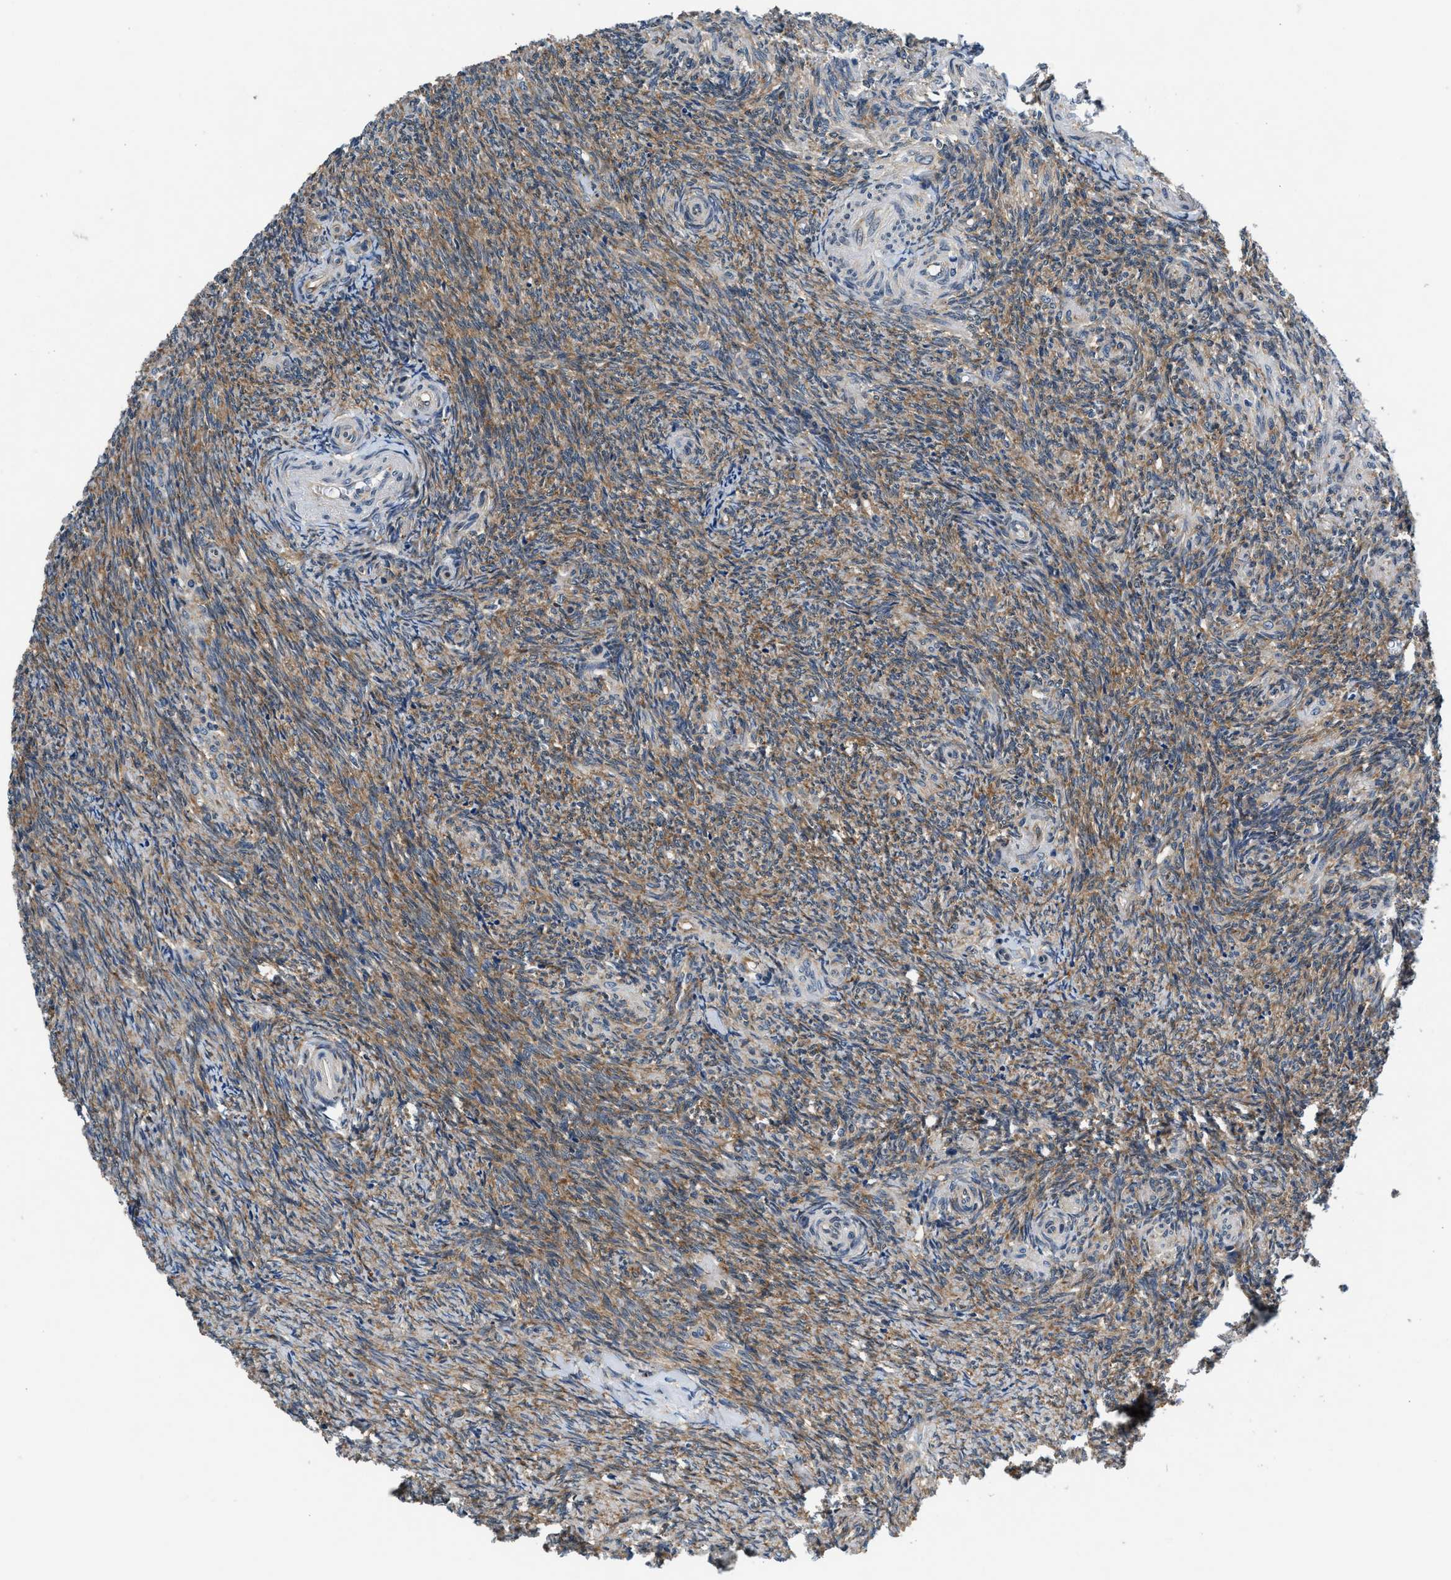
{"staining": {"intensity": "weak", "quantity": "25%-75%", "location": "cytoplasmic/membranous"}, "tissue": "ovary", "cell_type": "Follicle cells", "image_type": "normal", "snomed": [{"axis": "morphology", "description": "Normal tissue, NOS"}, {"axis": "topography", "description": "Ovary"}], "caption": "Immunohistochemical staining of benign human ovary displays 25%-75% levels of weak cytoplasmic/membranous protein positivity in about 25%-75% of follicle cells.", "gene": "PA2G4", "patient": {"sex": "female", "age": 41}}